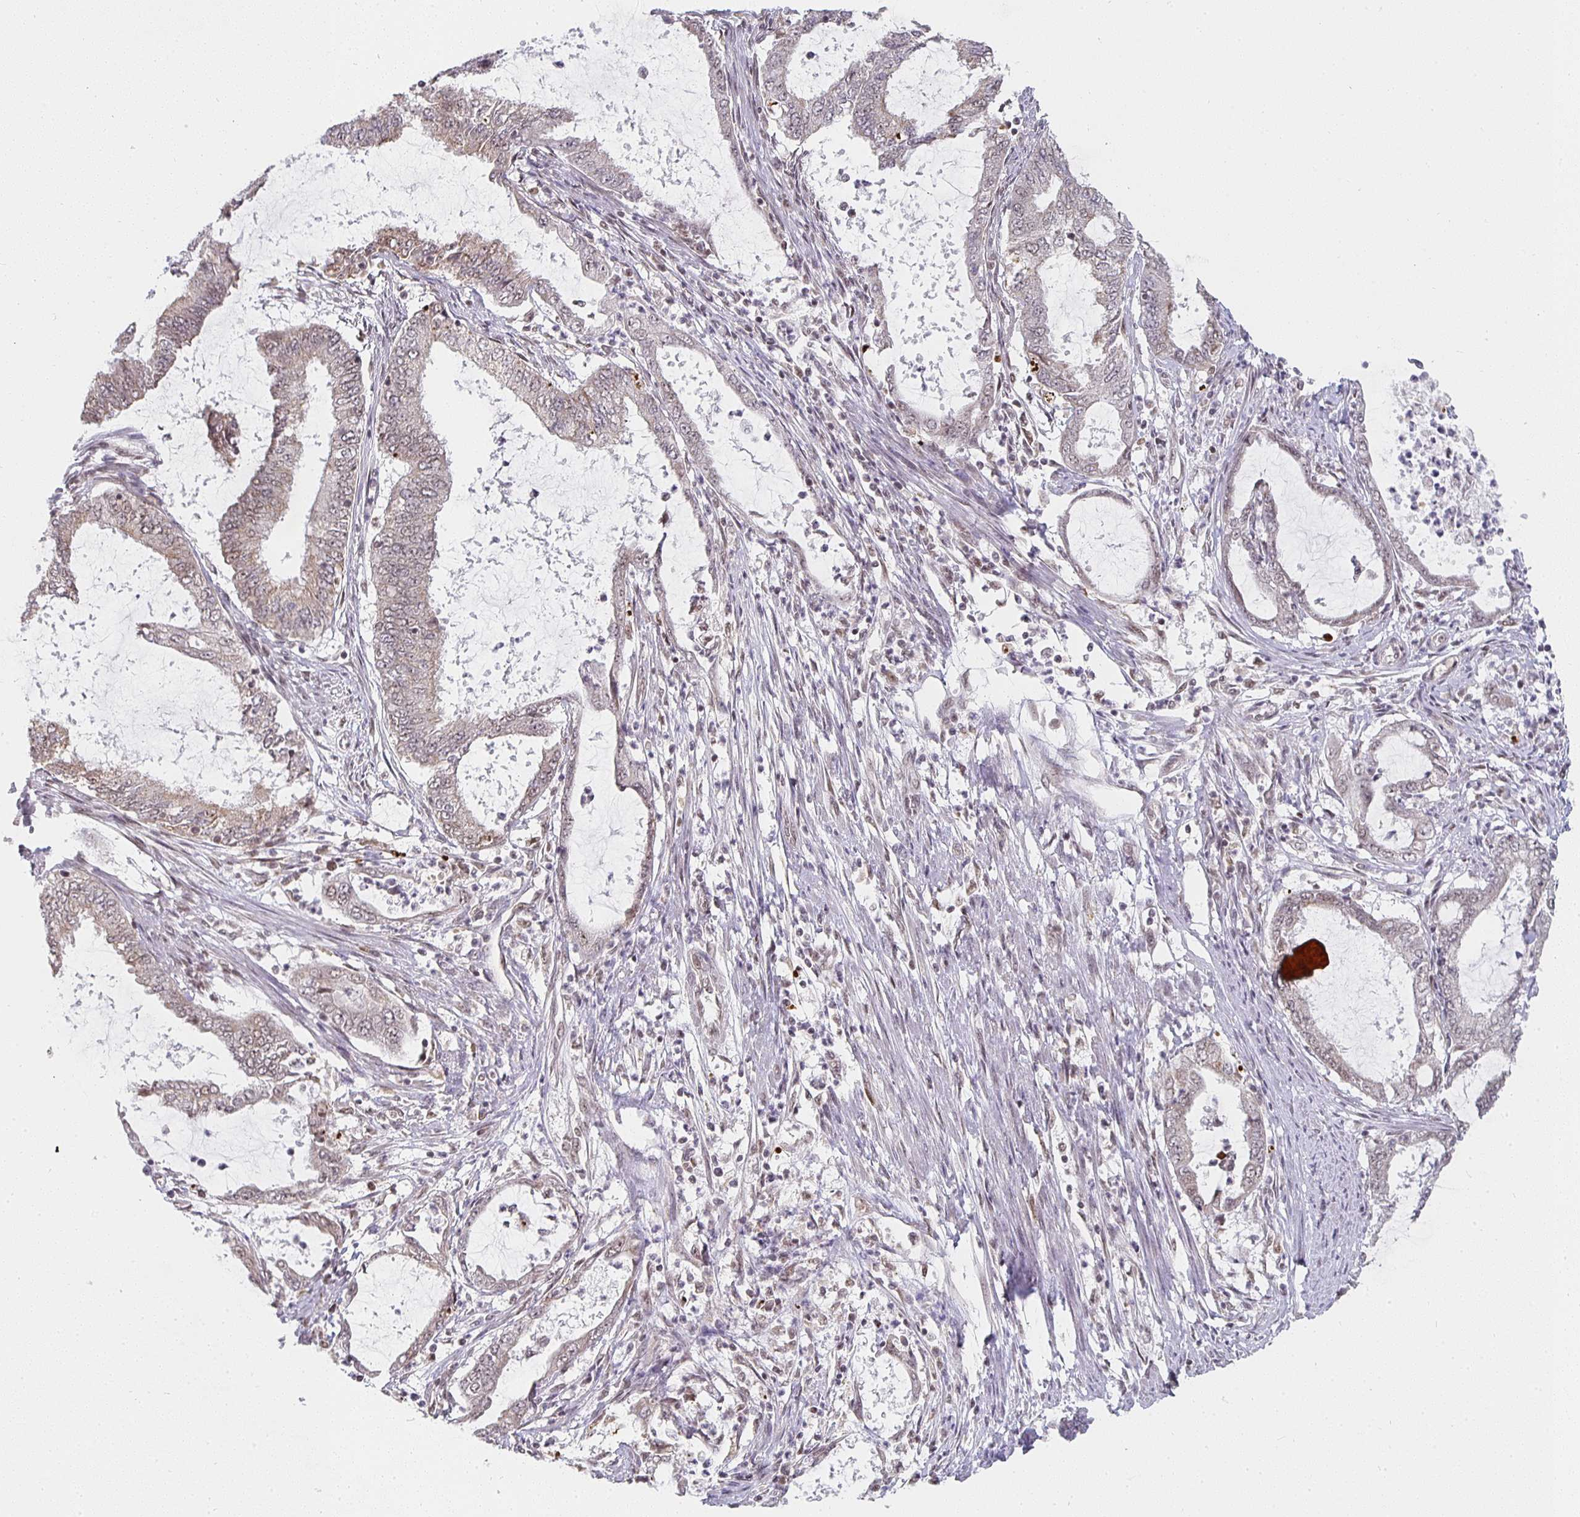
{"staining": {"intensity": "weak", "quantity": ">75%", "location": "nuclear"}, "tissue": "endometrial cancer", "cell_type": "Tumor cells", "image_type": "cancer", "snomed": [{"axis": "morphology", "description": "Adenocarcinoma, NOS"}, {"axis": "topography", "description": "Endometrium"}], "caption": "IHC of human endometrial cancer exhibits low levels of weak nuclear expression in about >75% of tumor cells.", "gene": "SMARCA2", "patient": {"sex": "female", "age": 51}}